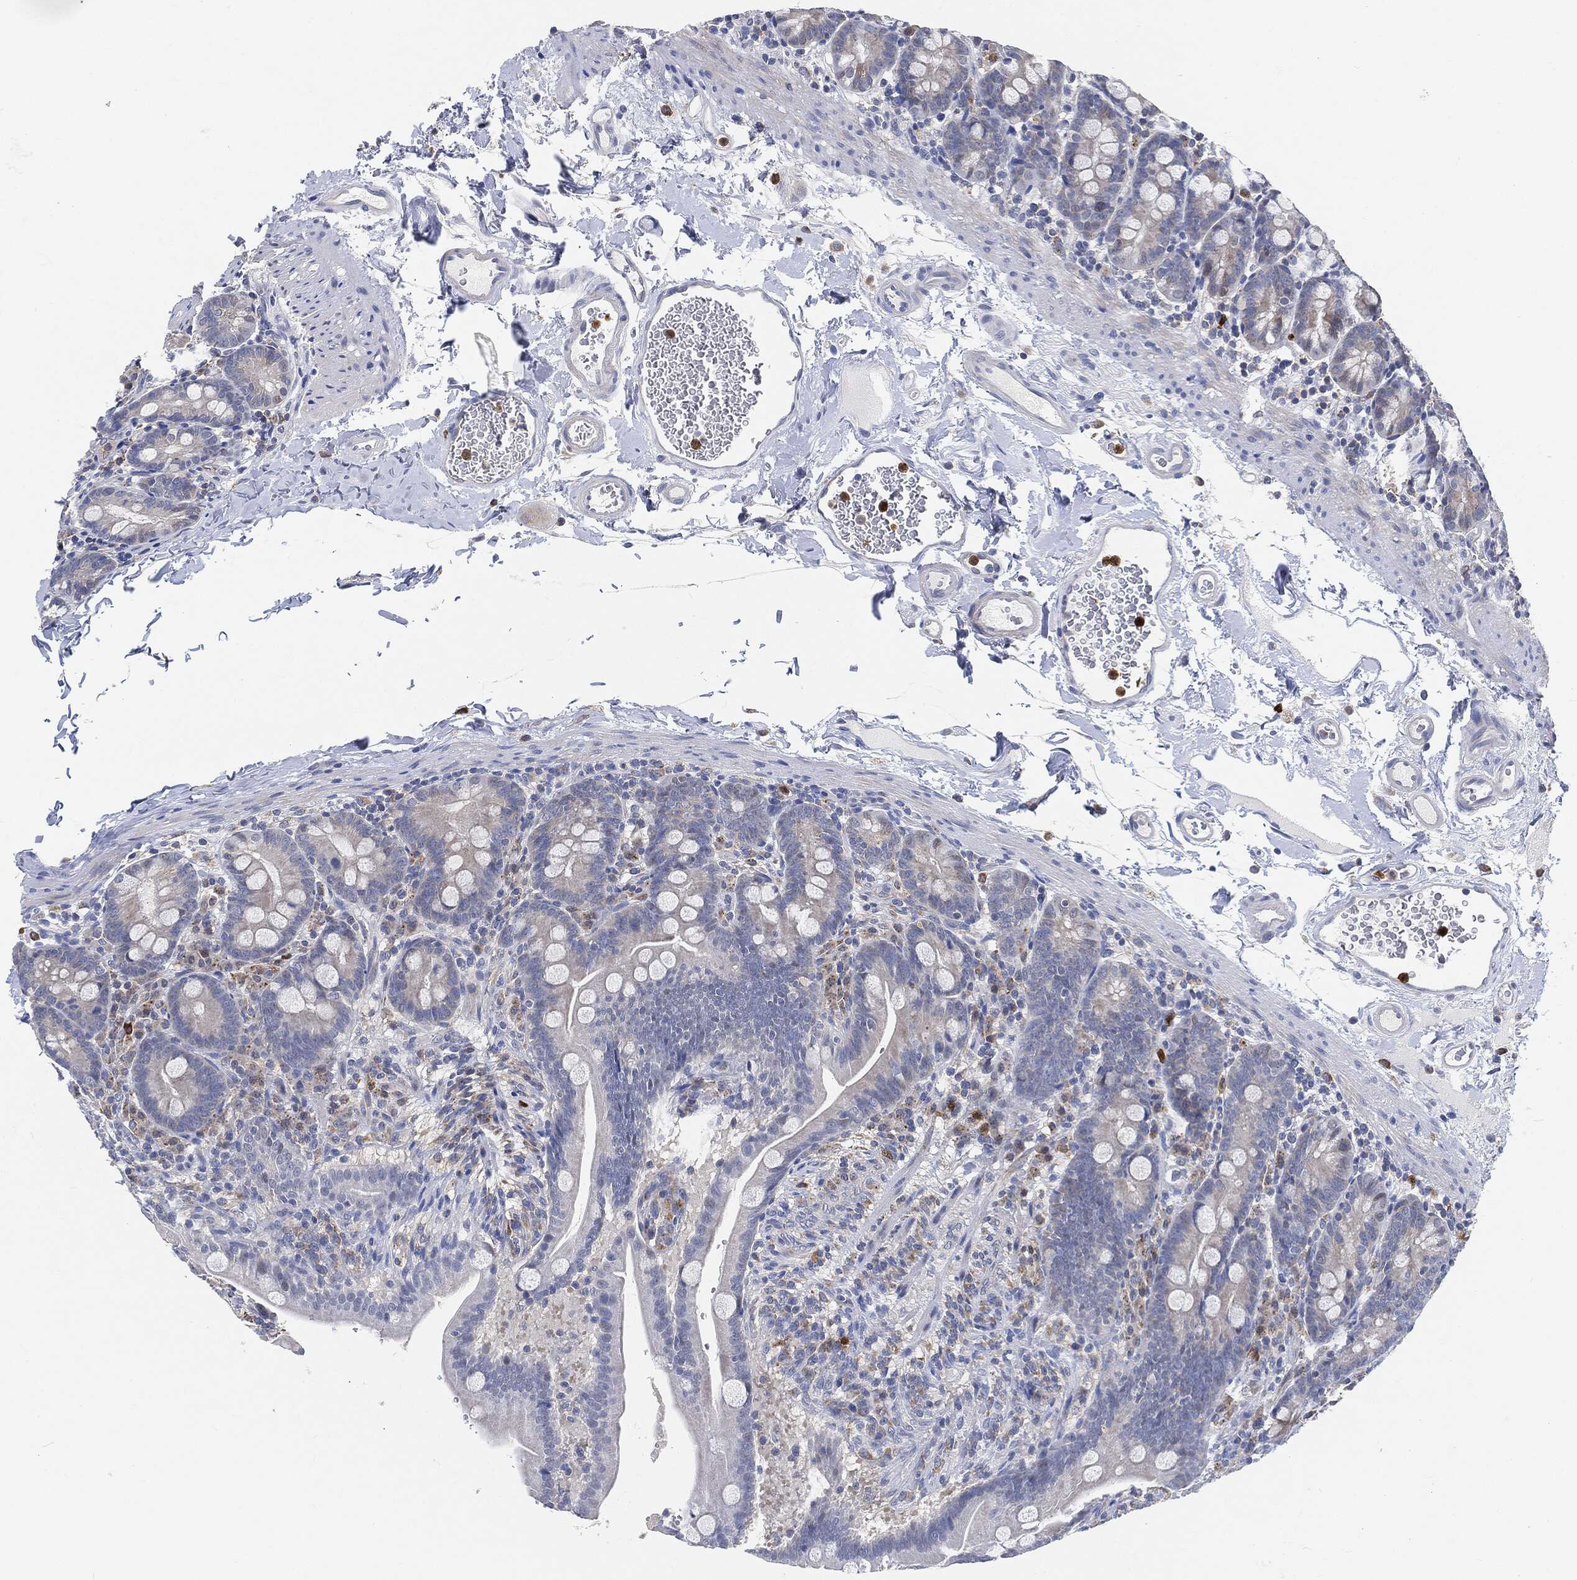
{"staining": {"intensity": "negative", "quantity": "none", "location": "none"}, "tissue": "small intestine", "cell_type": "Glandular cells", "image_type": "normal", "snomed": [{"axis": "morphology", "description": "Normal tissue, NOS"}, {"axis": "topography", "description": "Small intestine"}], "caption": "Immunohistochemistry (IHC) photomicrograph of benign small intestine: human small intestine stained with DAB exhibits no significant protein staining in glandular cells.", "gene": "VSIG4", "patient": {"sex": "female", "age": 44}}